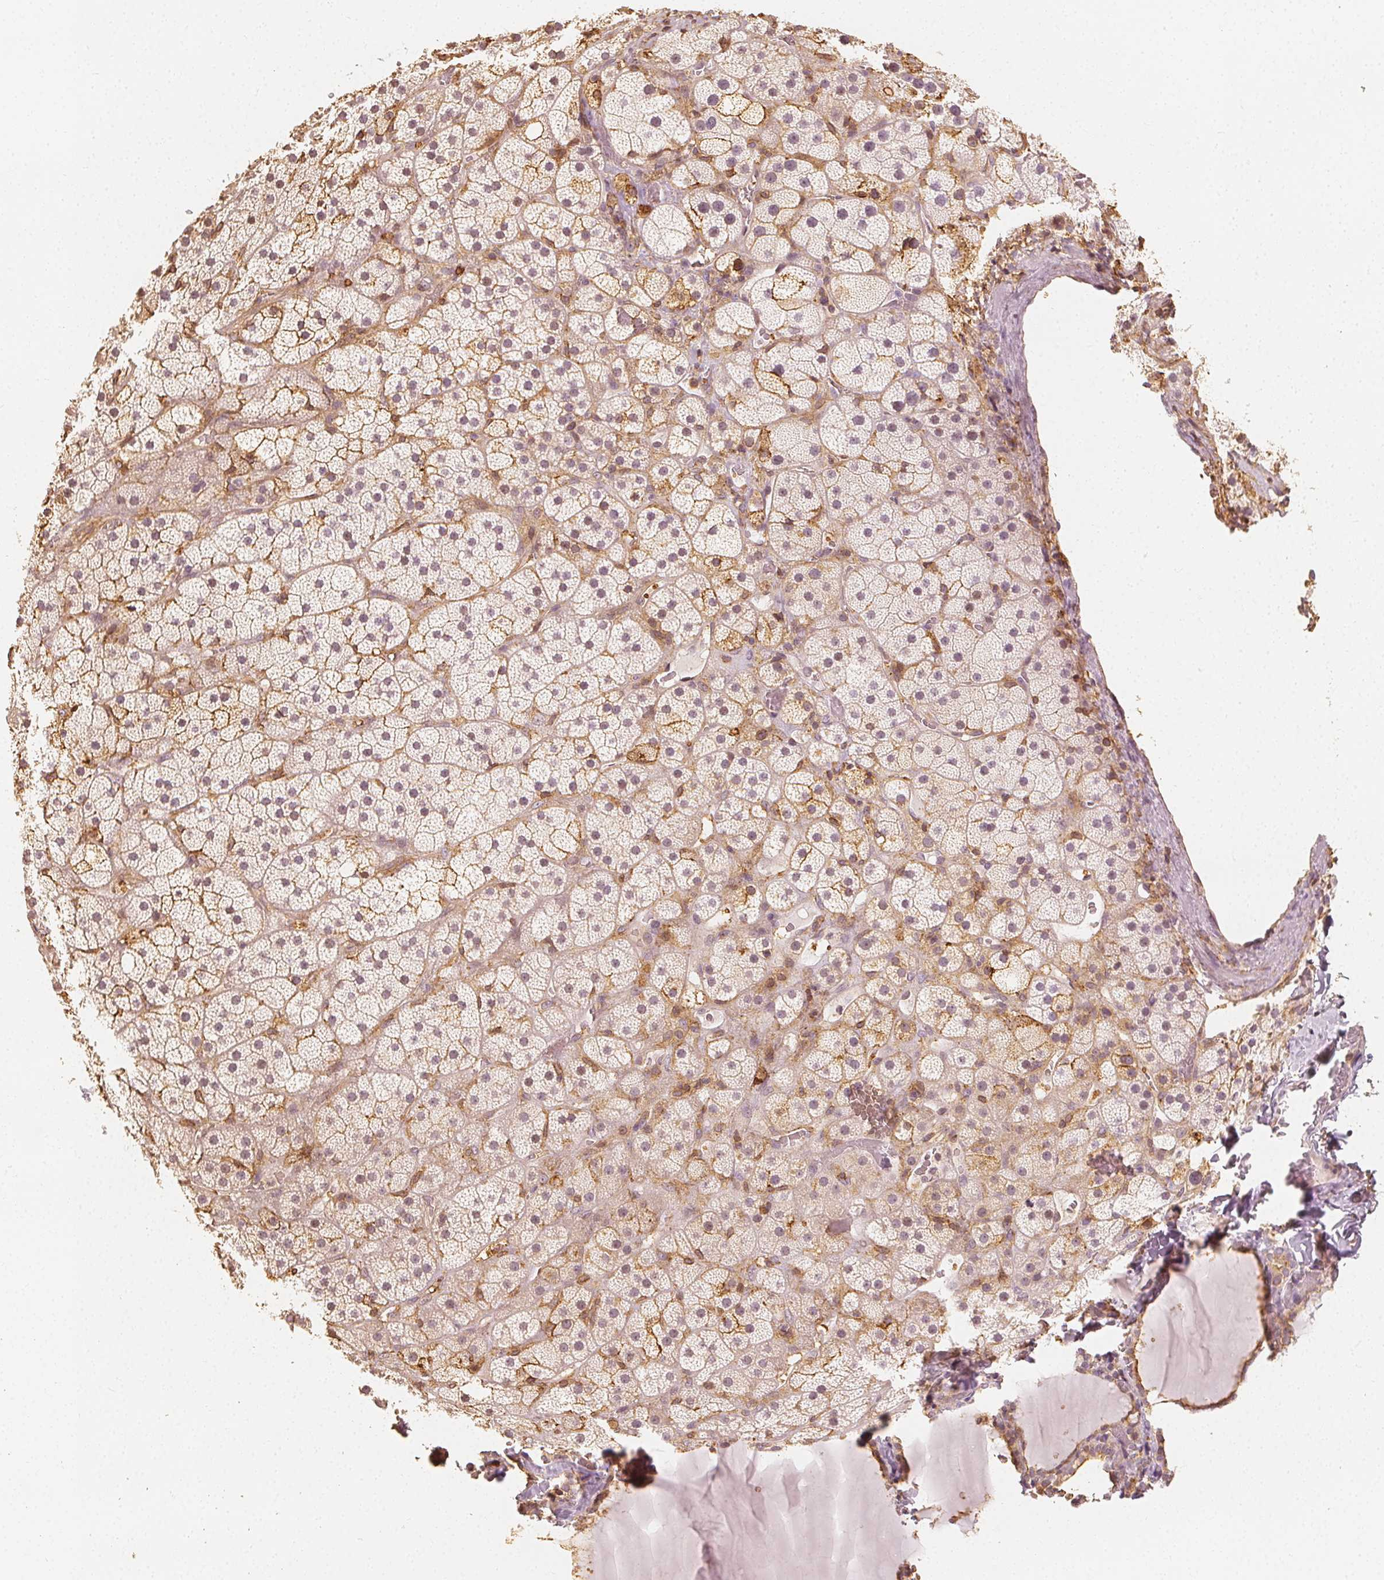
{"staining": {"intensity": "moderate", "quantity": "25%-75%", "location": "cytoplasmic/membranous"}, "tissue": "adrenal gland", "cell_type": "Glandular cells", "image_type": "normal", "snomed": [{"axis": "morphology", "description": "Normal tissue, NOS"}, {"axis": "topography", "description": "Adrenal gland"}], "caption": "Normal adrenal gland demonstrates moderate cytoplasmic/membranous expression in approximately 25%-75% of glandular cells, visualized by immunohistochemistry.", "gene": "ARHGAP26", "patient": {"sex": "male", "age": 57}}